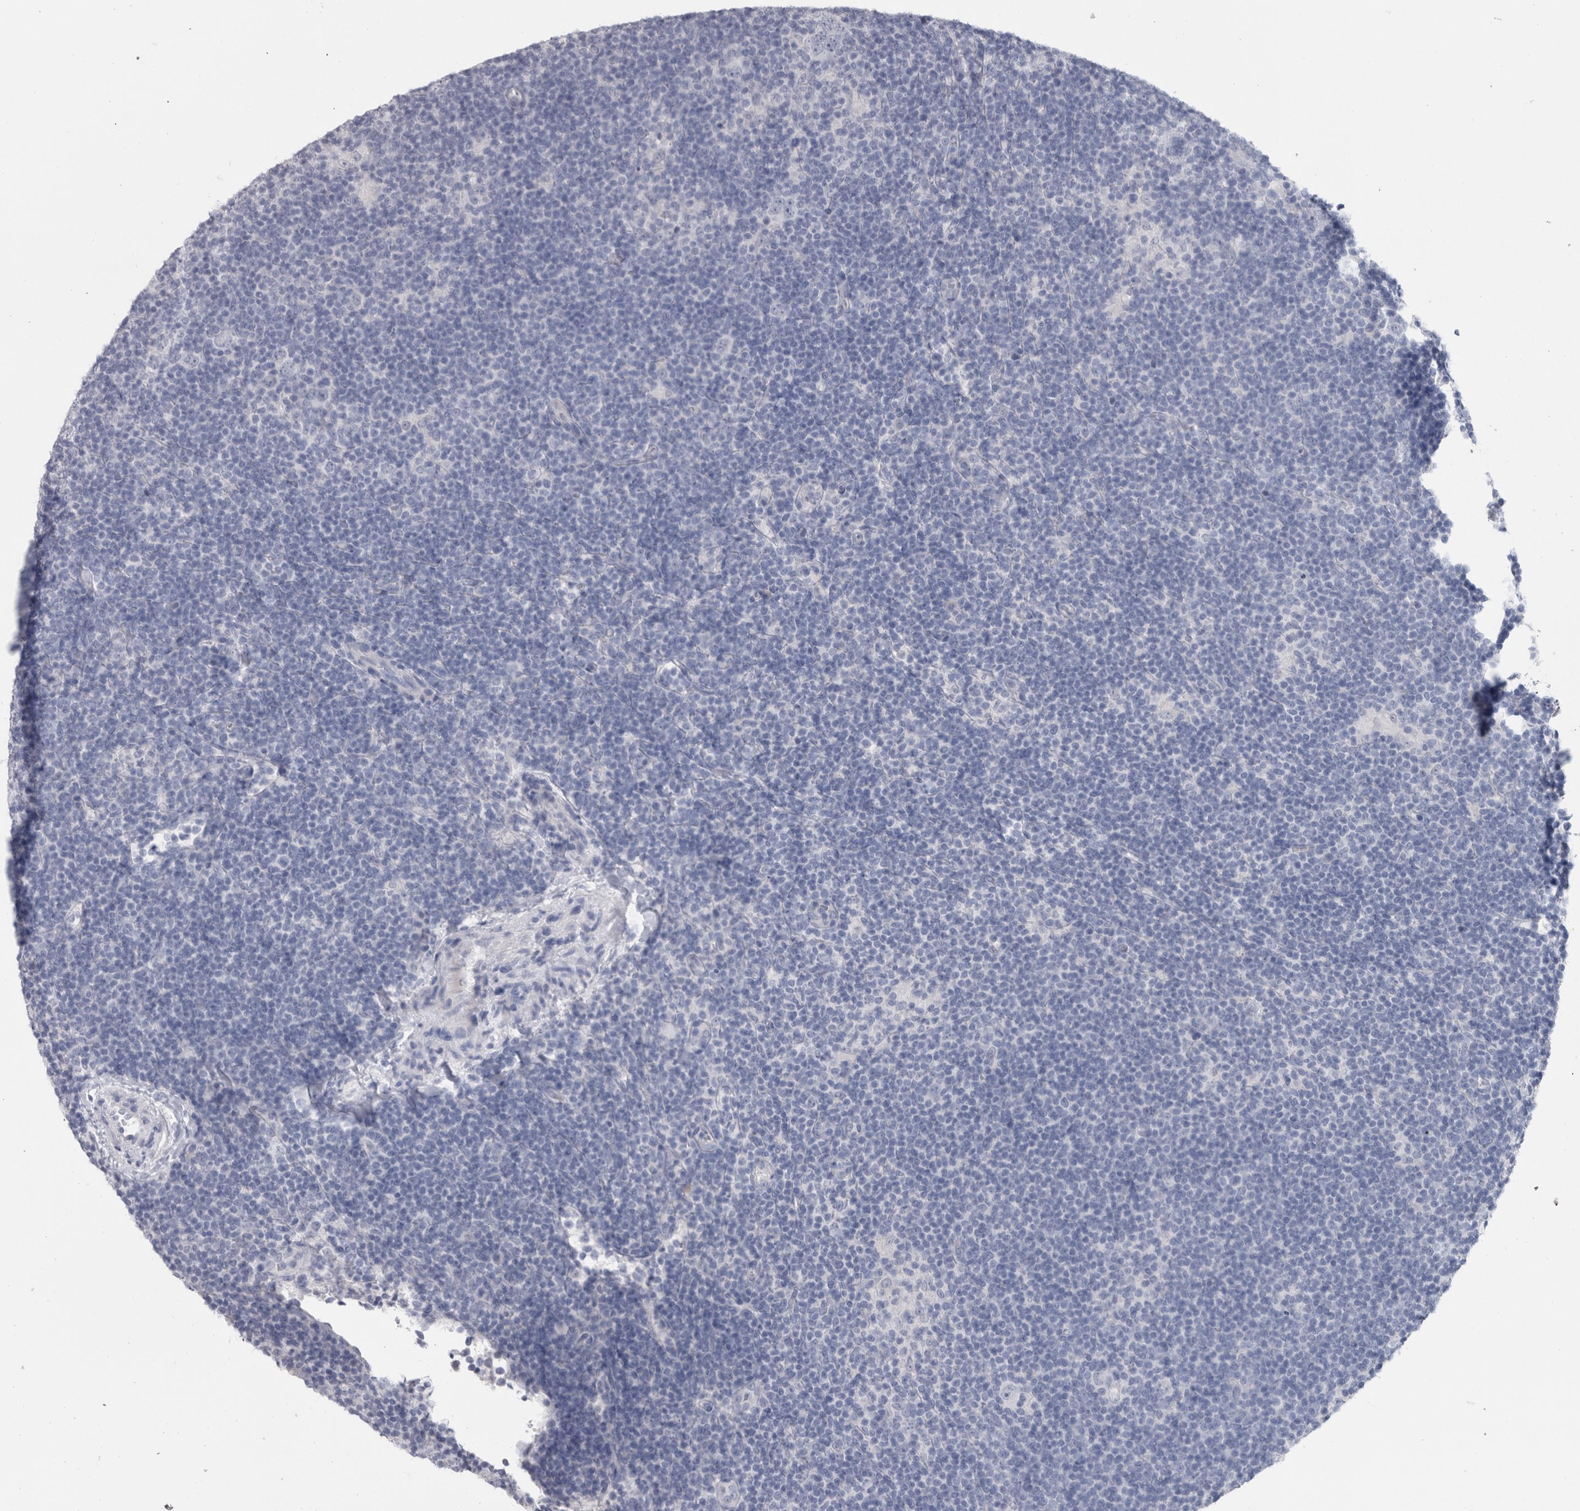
{"staining": {"intensity": "negative", "quantity": "none", "location": "none"}, "tissue": "lymphoma", "cell_type": "Tumor cells", "image_type": "cancer", "snomed": [{"axis": "morphology", "description": "Hodgkin's disease, NOS"}, {"axis": "topography", "description": "Lymph node"}], "caption": "Hodgkin's disease was stained to show a protein in brown. There is no significant expression in tumor cells.", "gene": "MSMB", "patient": {"sex": "female", "age": 57}}